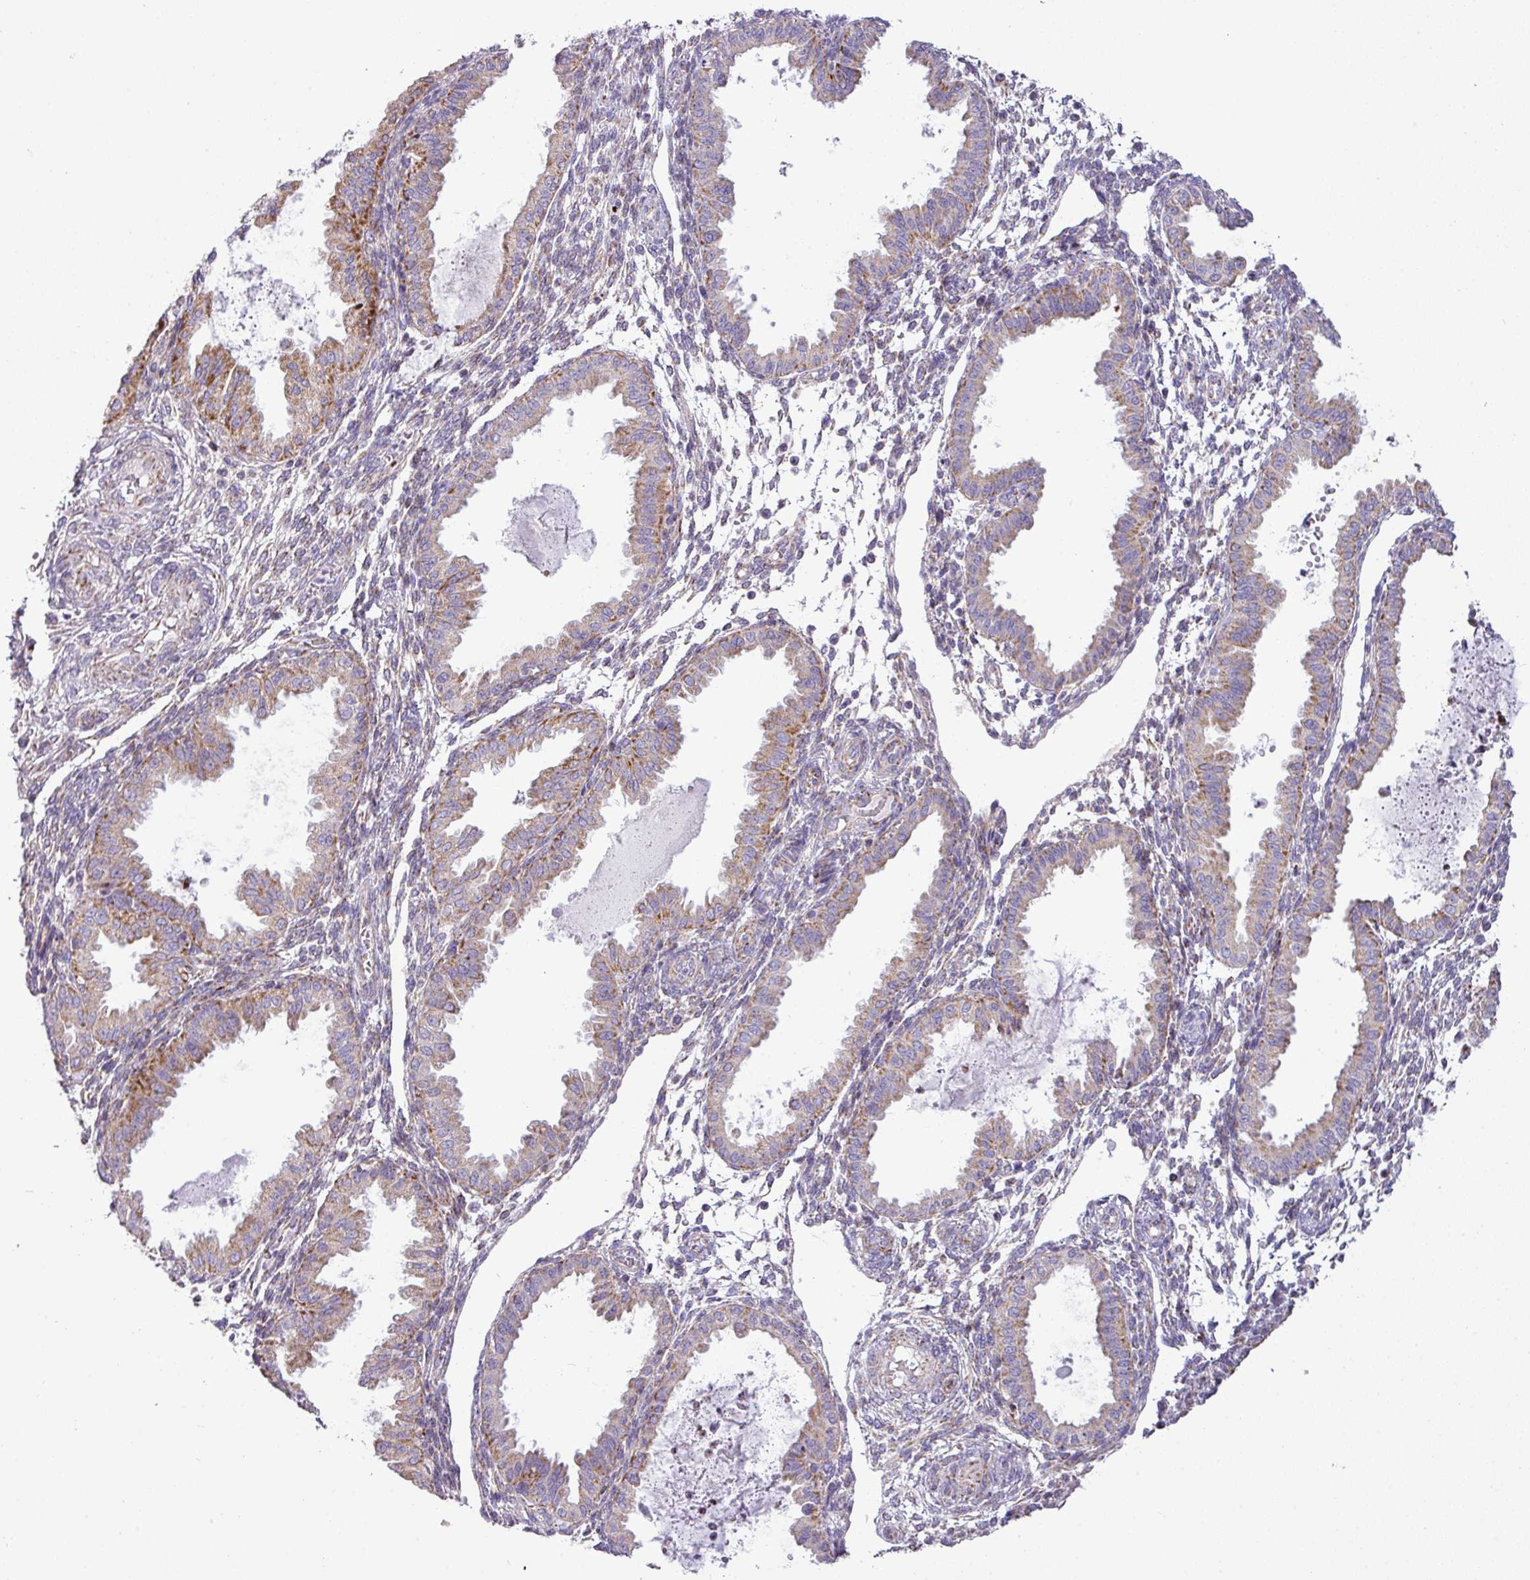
{"staining": {"intensity": "negative", "quantity": "none", "location": "none"}, "tissue": "endometrium", "cell_type": "Cells in endometrial stroma", "image_type": "normal", "snomed": [{"axis": "morphology", "description": "Normal tissue, NOS"}, {"axis": "topography", "description": "Endometrium"}], "caption": "This micrograph is of unremarkable endometrium stained with IHC to label a protein in brown with the nuclei are counter-stained blue. There is no positivity in cells in endometrial stroma.", "gene": "ZNF81", "patient": {"sex": "female", "age": 33}}